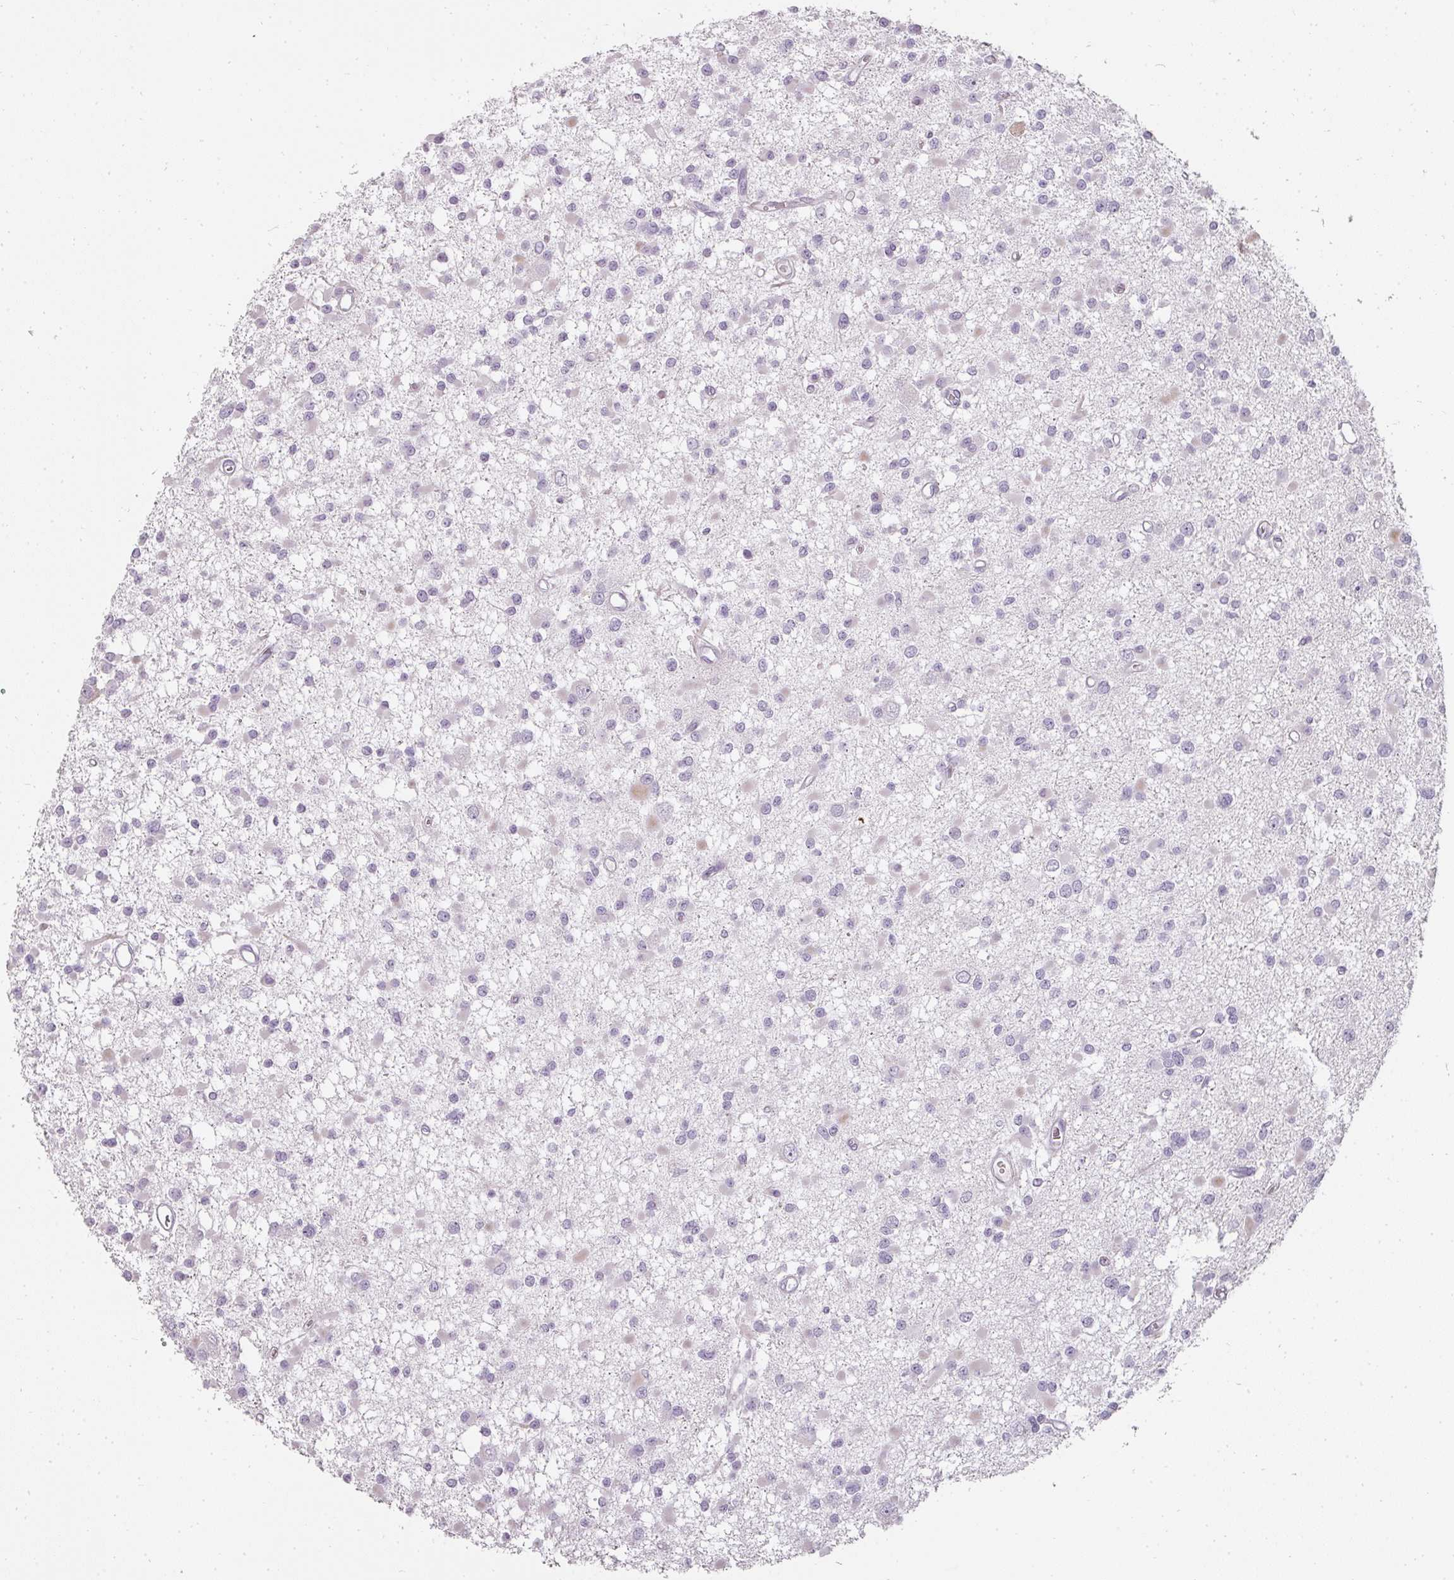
{"staining": {"intensity": "negative", "quantity": "none", "location": "none"}, "tissue": "glioma", "cell_type": "Tumor cells", "image_type": "cancer", "snomed": [{"axis": "morphology", "description": "Glioma, malignant, Low grade"}, {"axis": "topography", "description": "Brain"}], "caption": "An immunohistochemistry micrograph of glioma is shown. There is no staining in tumor cells of glioma.", "gene": "BIK", "patient": {"sex": "female", "age": 22}}